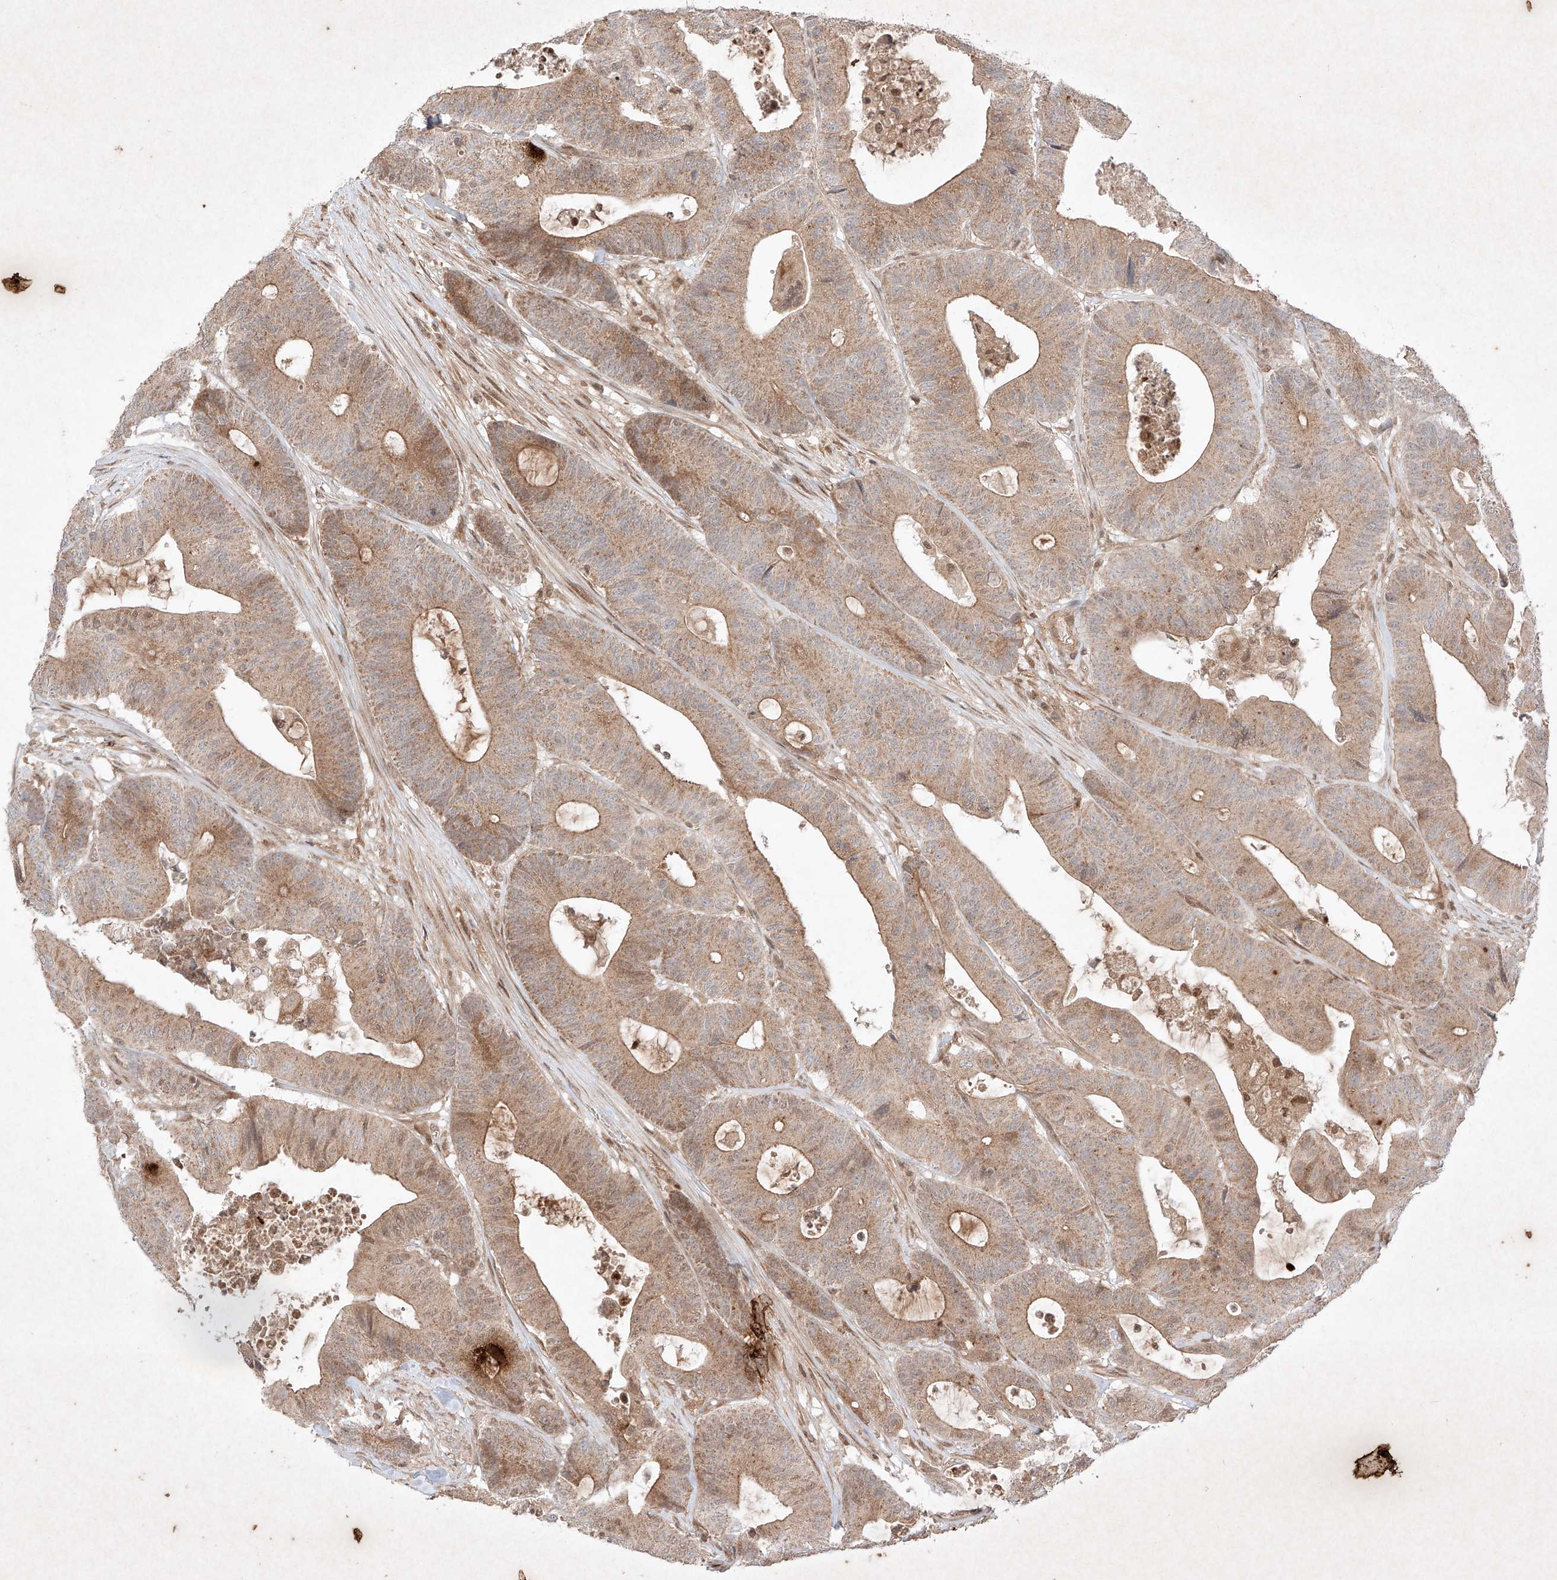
{"staining": {"intensity": "moderate", "quantity": ">75%", "location": "cytoplasmic/membranous,nuclear"}, "tissue": "colorectal cancer", "cell_type": "Tumor cells", "image_type": "cancer", "snomed": [{"axis": "morphology", "description": "Adenocarcinoma, NOS"}, {"axis": "topography", "description": "Colon"}], "caption": "About >75% of tumor cells in human colorectal adenocarcinoma reveal moderate cytoplasmic/membranous and nuclear protein expression as visualized by brown immunohistochemical staining.", "gene": "RNF31", "patient": {"sex": "female", "age": 84}}